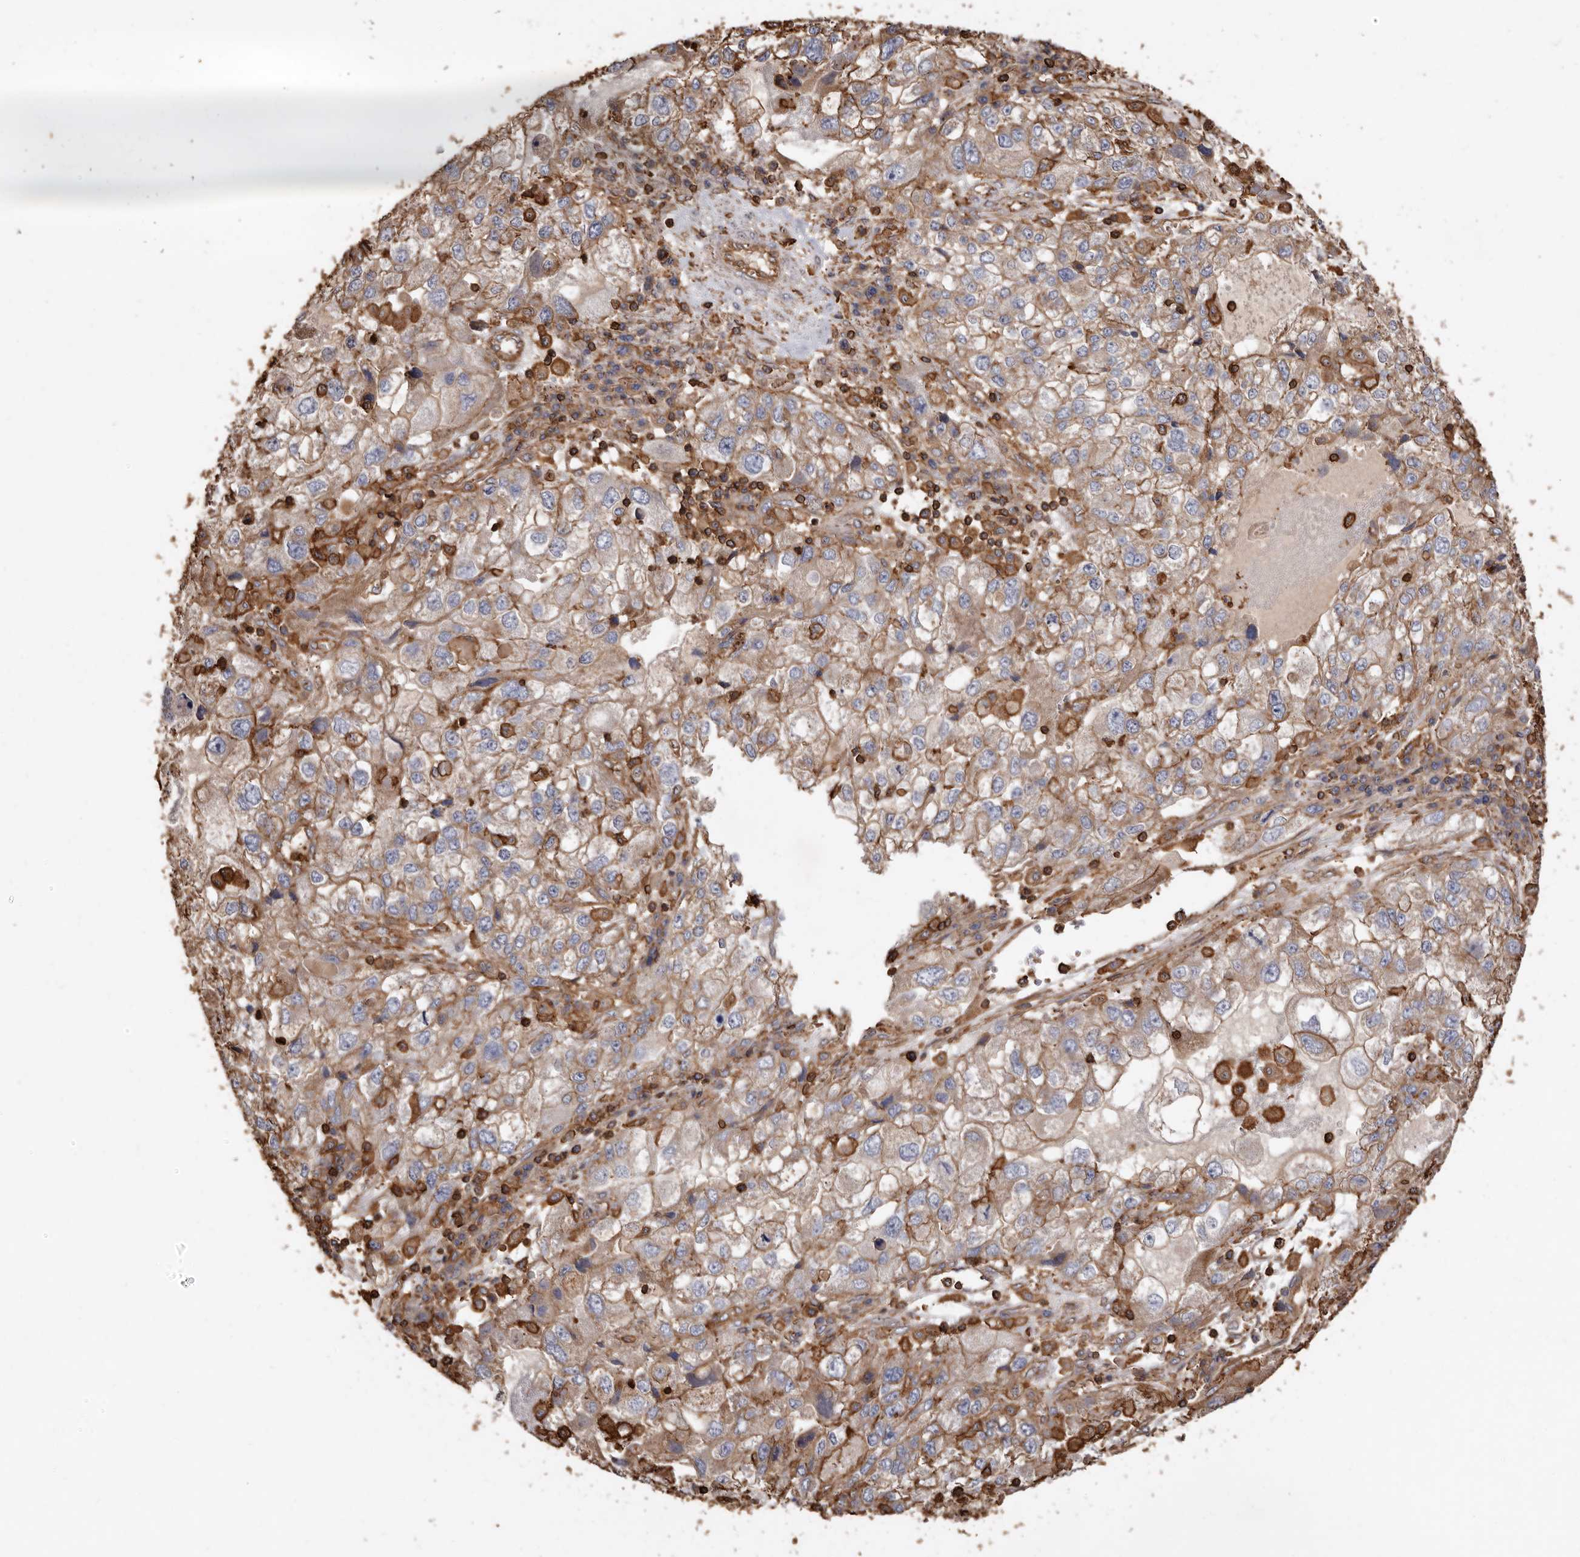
{"staining": {"intensity": "moderate", "quantity": ">75%", "location": "cytoplasmic/membranous"}, "tissue": "endometrial cancer", "cell_type": "Tumor cells", "image_type": "cancer", "snomed": [{"axis": "morphology", "description": "Adenocarcinoma, NOS"}, {"axis": "topography", "description": "Endometrium"}], "caption": "This histopathology image shows immunohistochemistry staining of human endometrial adenocarcinoma, with medium moderate cytoplasmic/membranous staining in approximately >75% of tumor cells.", "gene": "COQ8B", "patient": {"sex": "female", "age": 49}}